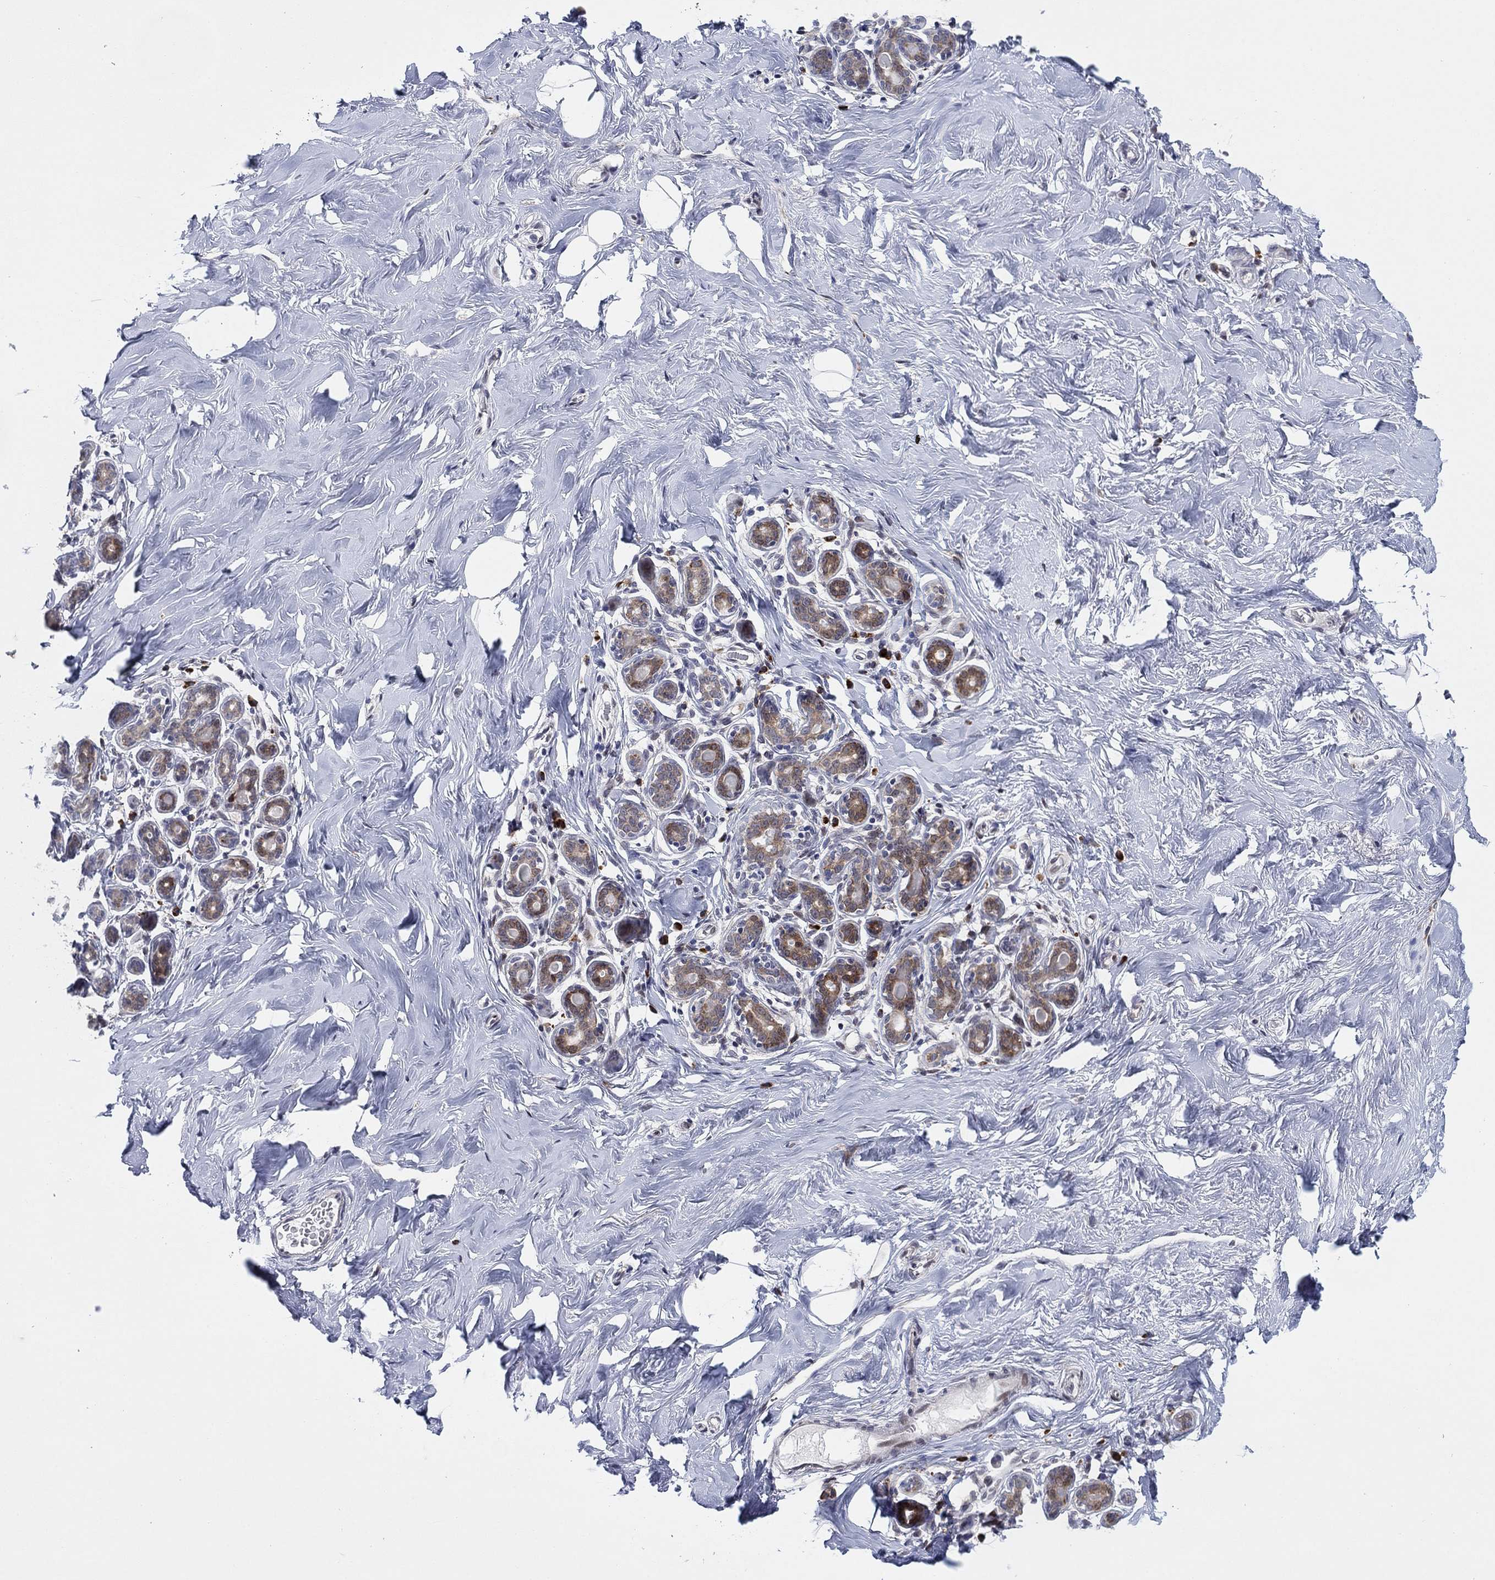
{"staining": {"intensity": "negative", "quantity": "none", "location": "none"}, "tissue": "breast", "cell_type": "Adipocytes", "image_type": "normal", "snomed": [{"axis": "morphology", "description": "Normal tissue, NOS"}, {"axis": "topography", "description": "Skin"}, {"axis": "topography", "description": "Breast"}], "caption": "Unremarkable breast was stained to show a protein in brown. There is no significant positivity in adipocytes. (DAB (3,3'-diaminobenzidine) IHC visualized using brightfield microscopy, high magnification).", "gene": "TTC21B", "patient": {"sex": "female", "age": 43}}